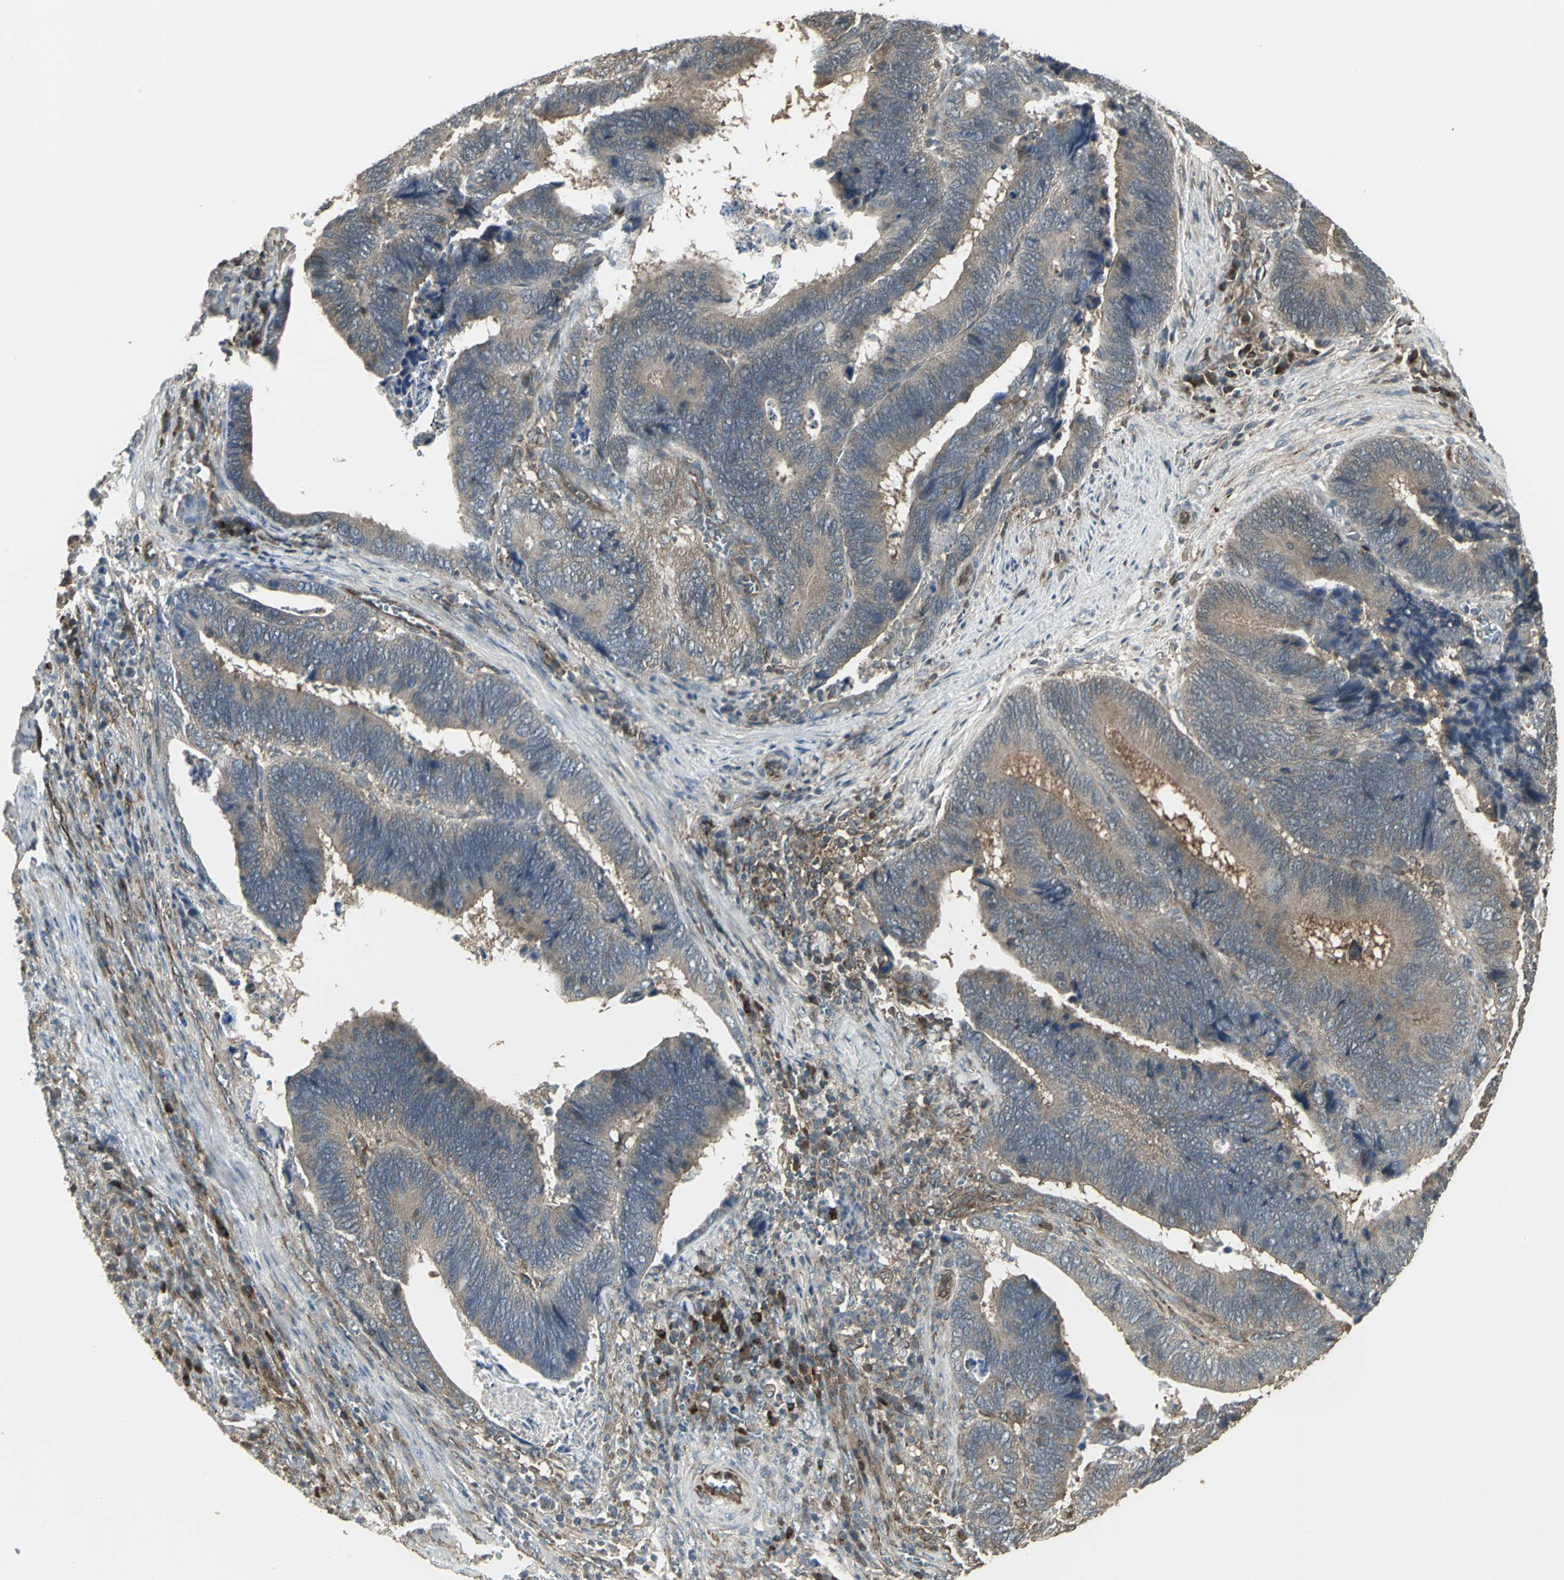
{"staining": {"intensity": "moderate", "quantity": ">75%", "location": "cytoplasmic/membranous"}, "tissue": "colorectal cancer", "cell_type": "Tumor cells", "image_type": "cancer", "snomed": [{"axis": "morphology", "description": "Adenocarcinoma, NOS"}, {"axis": "topography", "description": "Colon"}], "caption": "This image demonstrates IHC staining of human colorectal cancer, with medium moderate cytoplasmic/membranous positivity in approximately >75% of tumor cells.", "gene": "PRXL2B", "patient": {"sex": "male", "age": 72}}